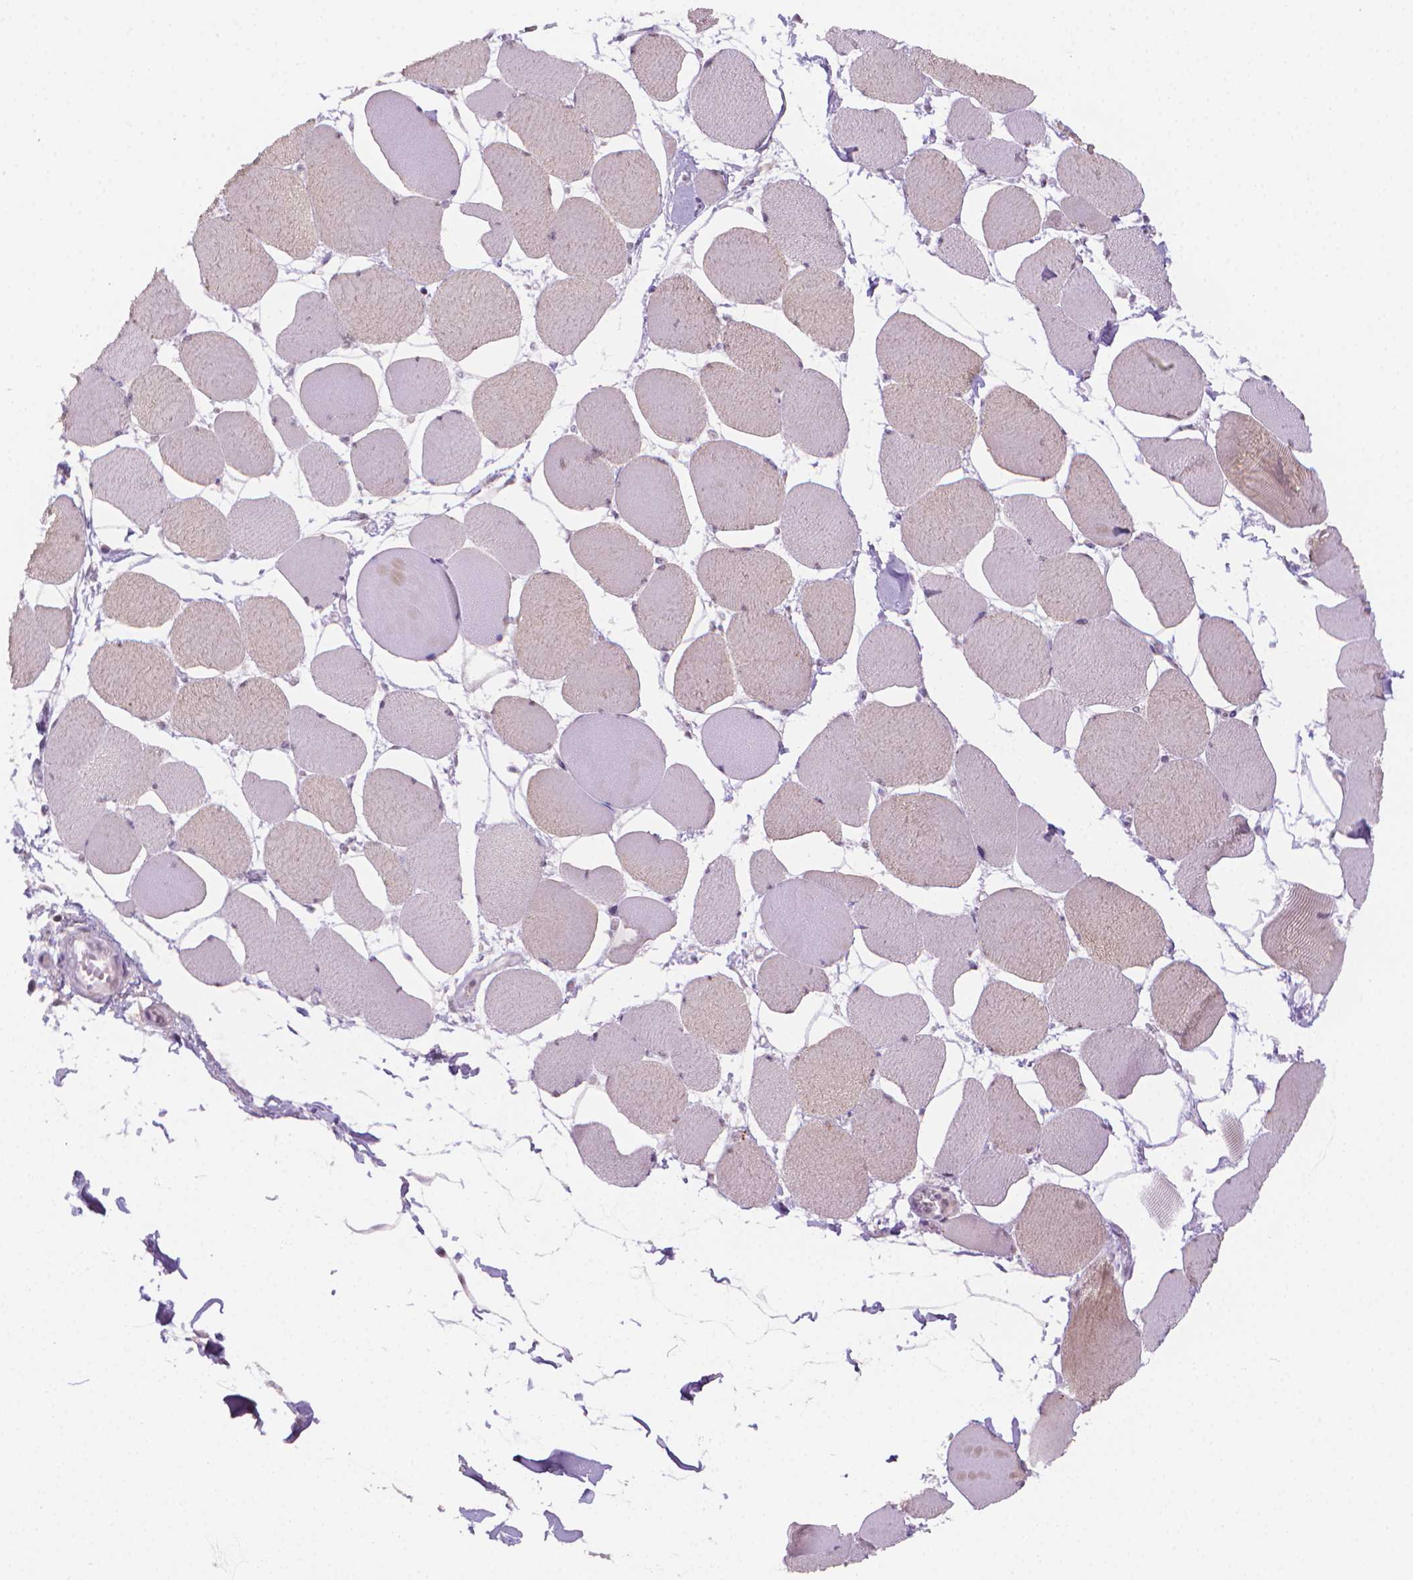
{"staining": {"intensity": "weak", "quantity": "25%-75%", "location": "cytoplasmic/membranous"}, "tissue": "skeletal muscle", "cell_type": "Myocytes", "image_type": "normal", "snomed": [{"axis": "morphology", "description": "Normal tissue, NOS"}, {"axis": "topography", "description": "Skeletal muscle"}], "caption": "The image demonstrates immunohistochemical staining of unremarkable skeletal muscle. There is weak cytoplasmic/membranous staining is seen in about 25%-75% of myocytes.", "gene": "NCAN", "patient": {"sex": "female", "age": 75}}